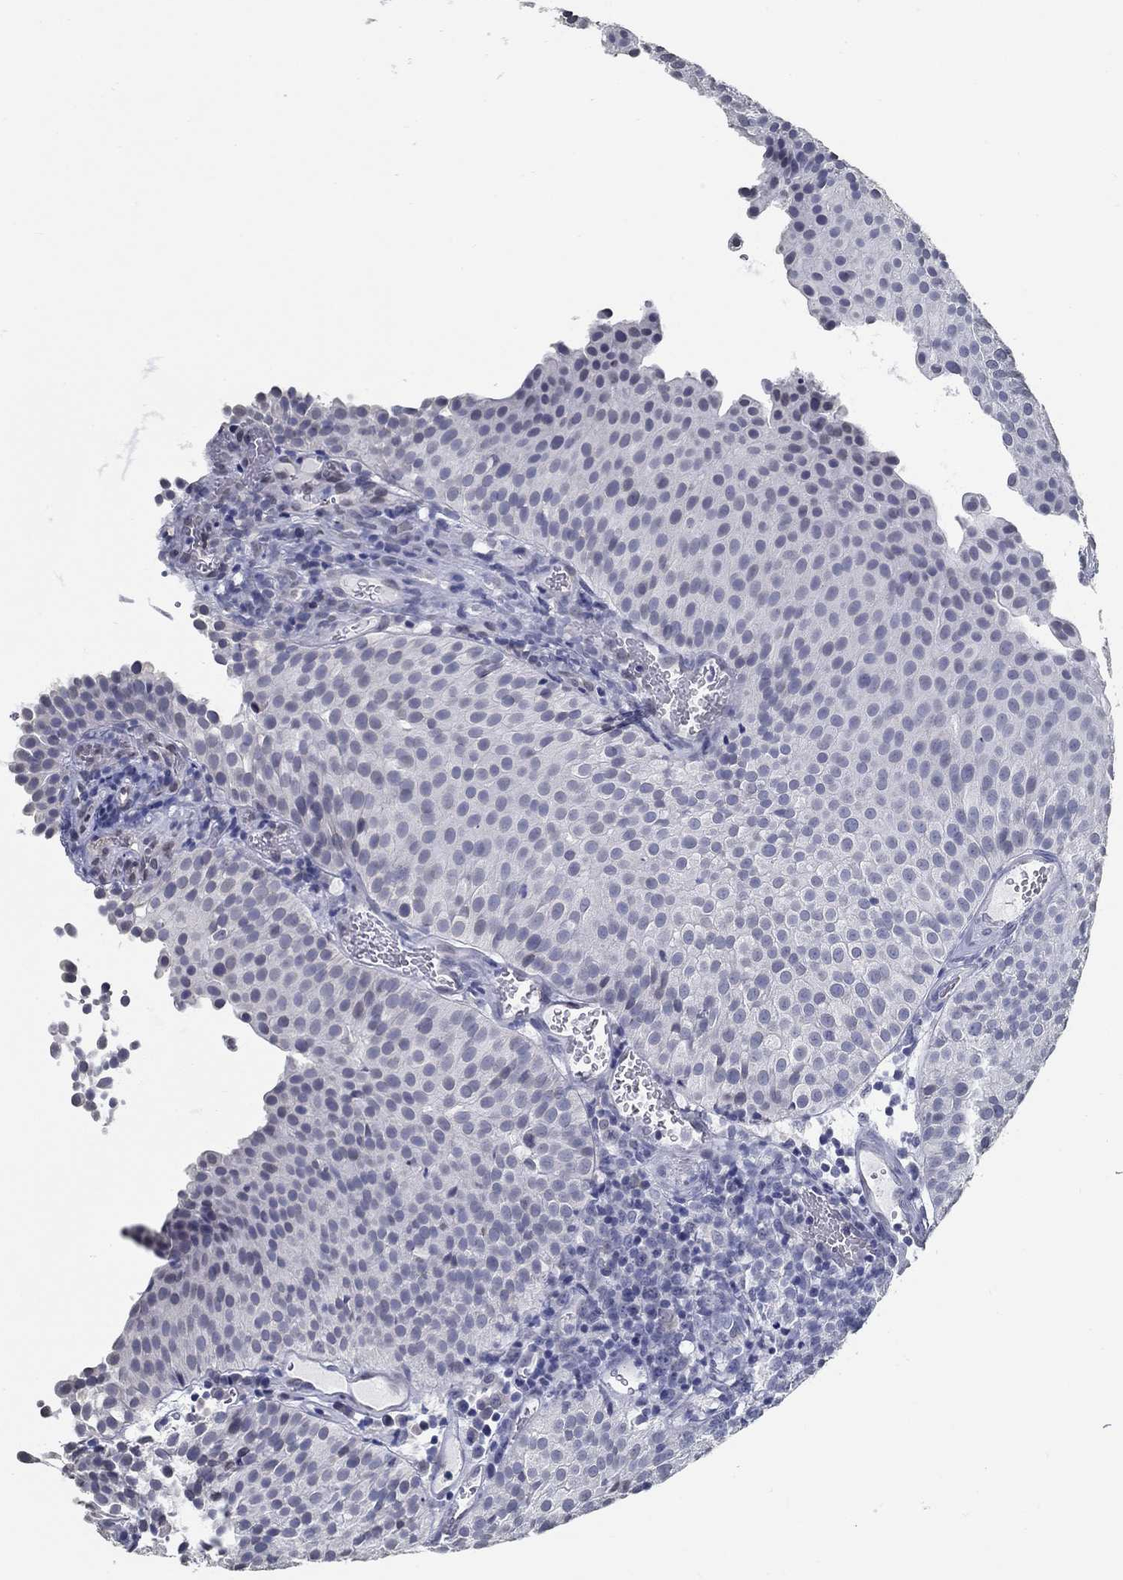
{"staining": {"intensity": "negative", "quantity": "none", "location": "none"}, "tissue": "urothelial cancer", "cell_type": "Tumor cells", "image_type": "cancer", "snomed": [{"axis": "morphology", "description": "Urothelial carcinoma, Low grade"}, {"axis": "topography", "description": "Urinary bladder"}], "caption": "Immunohistochemistry image of urothelial cancer stained for a protein (brown), which demonstrates no expression in tumor cells. Brightfield microscopy of immunohistochemistry stained with DAB (3,3'-diaminobenzidine) (brown) and hematoxylin (blue), captured at high magnification.", "gene": "NUP155", "patient": {"sex": "female", "age": 87}}